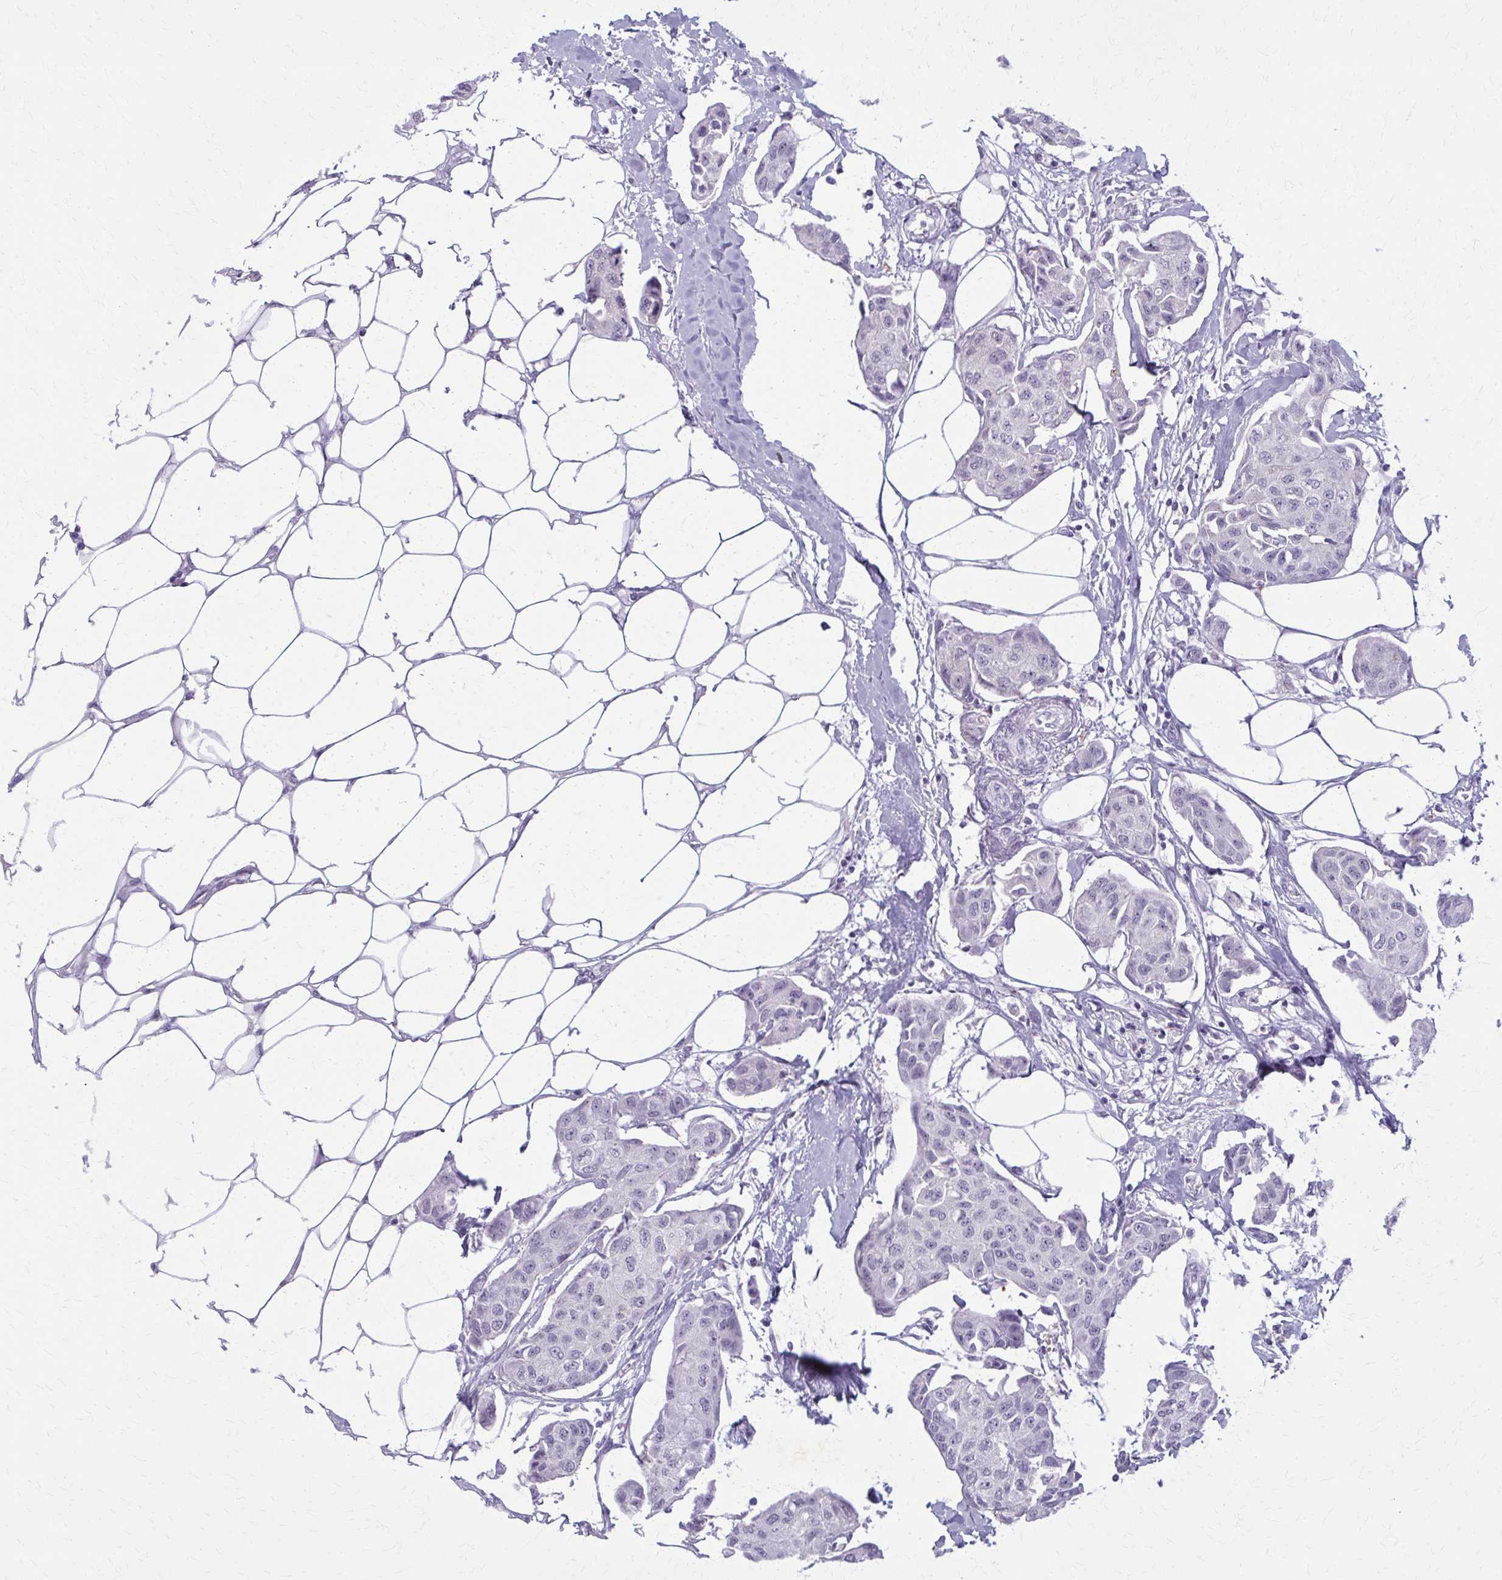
{"staining": {"intensity": "negative", "quantity": "none", "location": "none"}, "tissue": "breast cancer", "cell_type": "Tumor cells", "image_type": "cancer", "snomed": [{"axis": "morphology", "description": "Duct carcinoma"}, {"axis": "topography", "description": "Breast"}, {"axis": "topography", "description": "Lymph node"}], "caption": "Infiltrating ductal carcinoma (breast) stained for a protein using IHC shows no staining tumor cells.", "gene": "CARD9", "patient": {"sex": "female", "age": 80}}